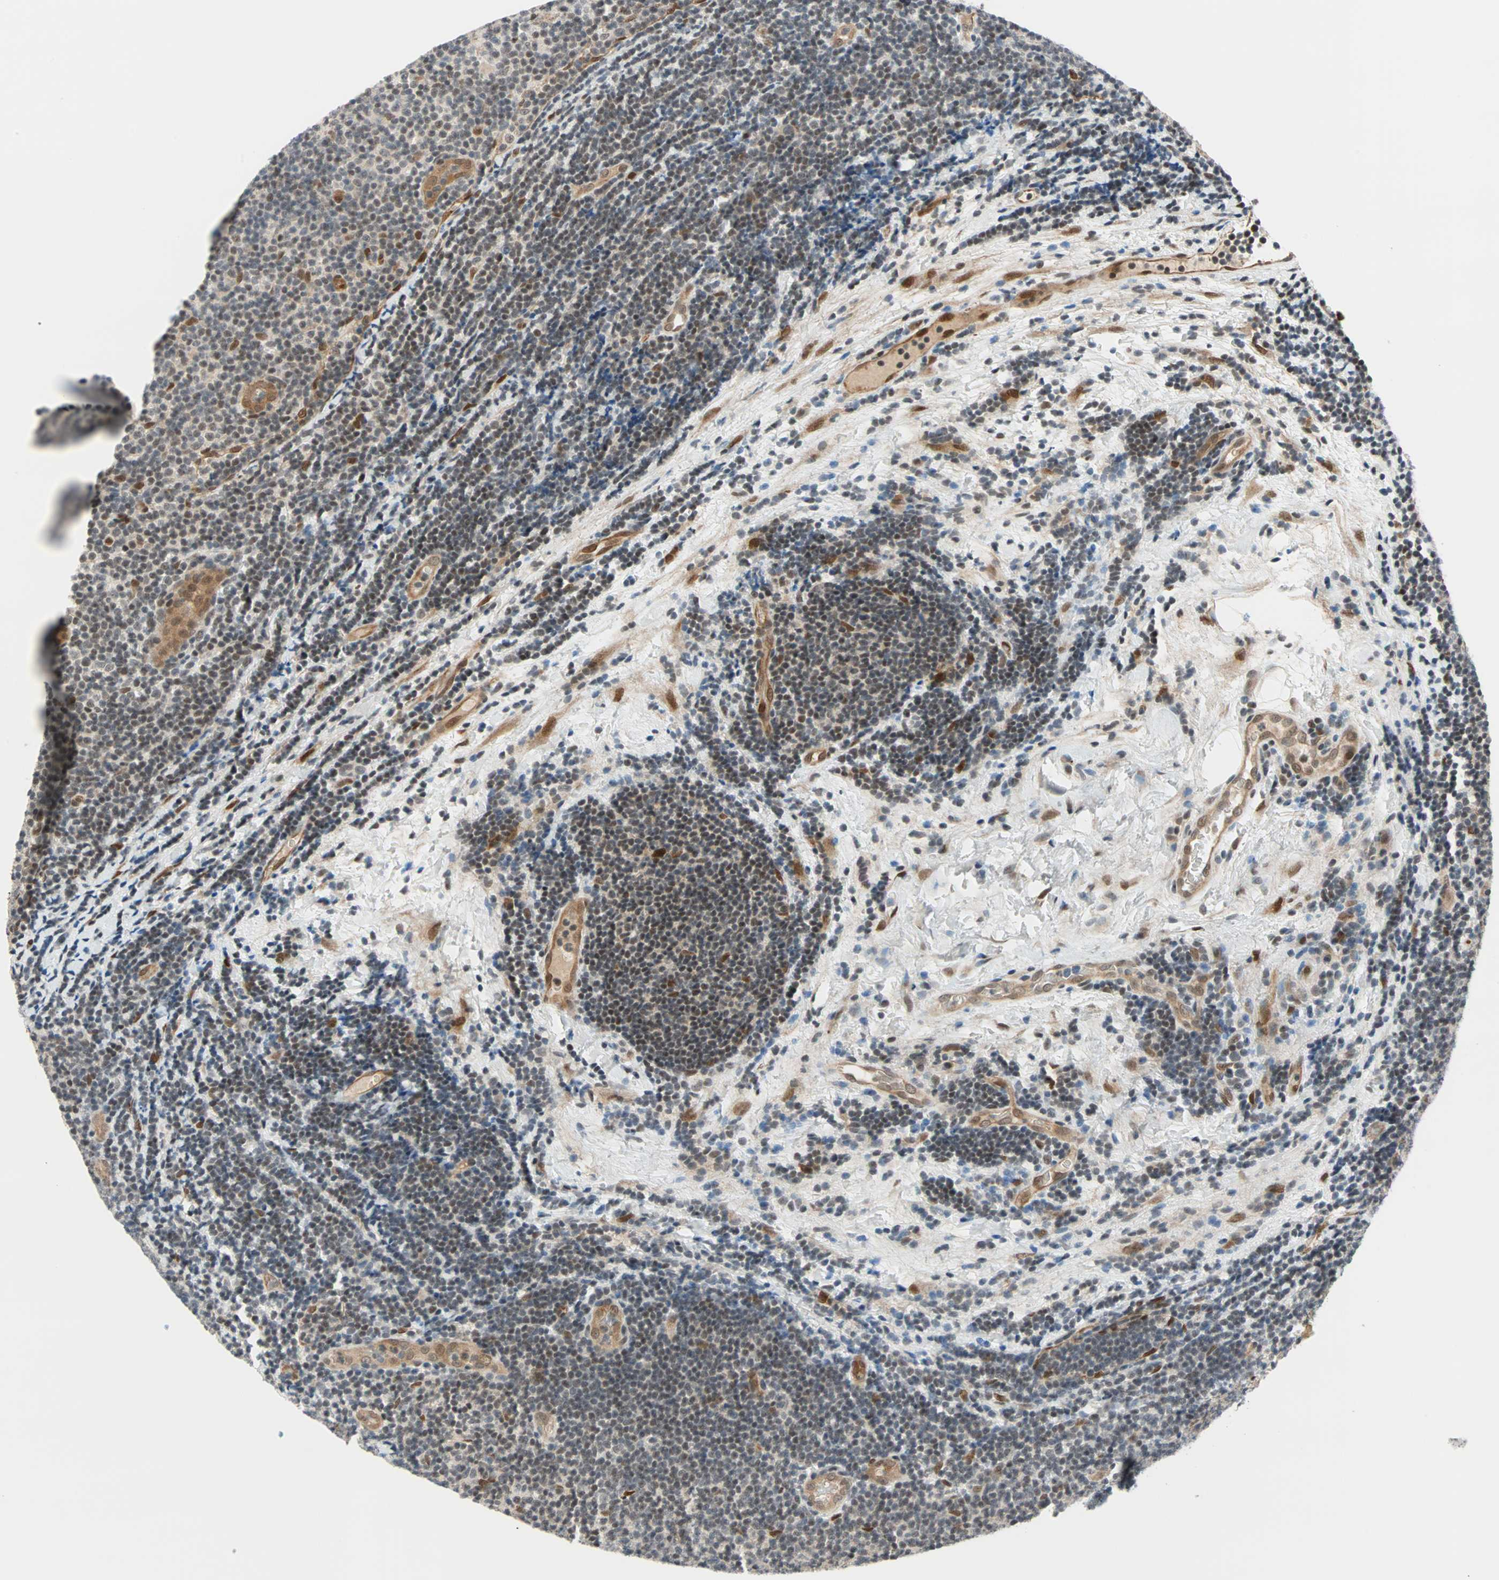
{"staining": {"intensity": "moderate", "quantity": ">75%", "location": "cytoplasmic/membranous,nuclear"}, "tissue": "lymphoma", "cell_type": "Tumor cells", "image_type": "cancer", "snomed": [{"axis": "morphology", "description": "Malignant lymphoma, non-Hodgkin's type, Low grade"}, {"axis": "topography", "description": "Lymph node"}], "caption": "Malignant lymphoma, non-Hodgkin's type (low-grade) was stained to show a protein in brown. There is medium levels of moderate cytoplasmic/membranous and nuclear expression in approximately >75% of tumor cells.", "gene": "WWTR1", "patient": {"sex": "male", "age": 83}}